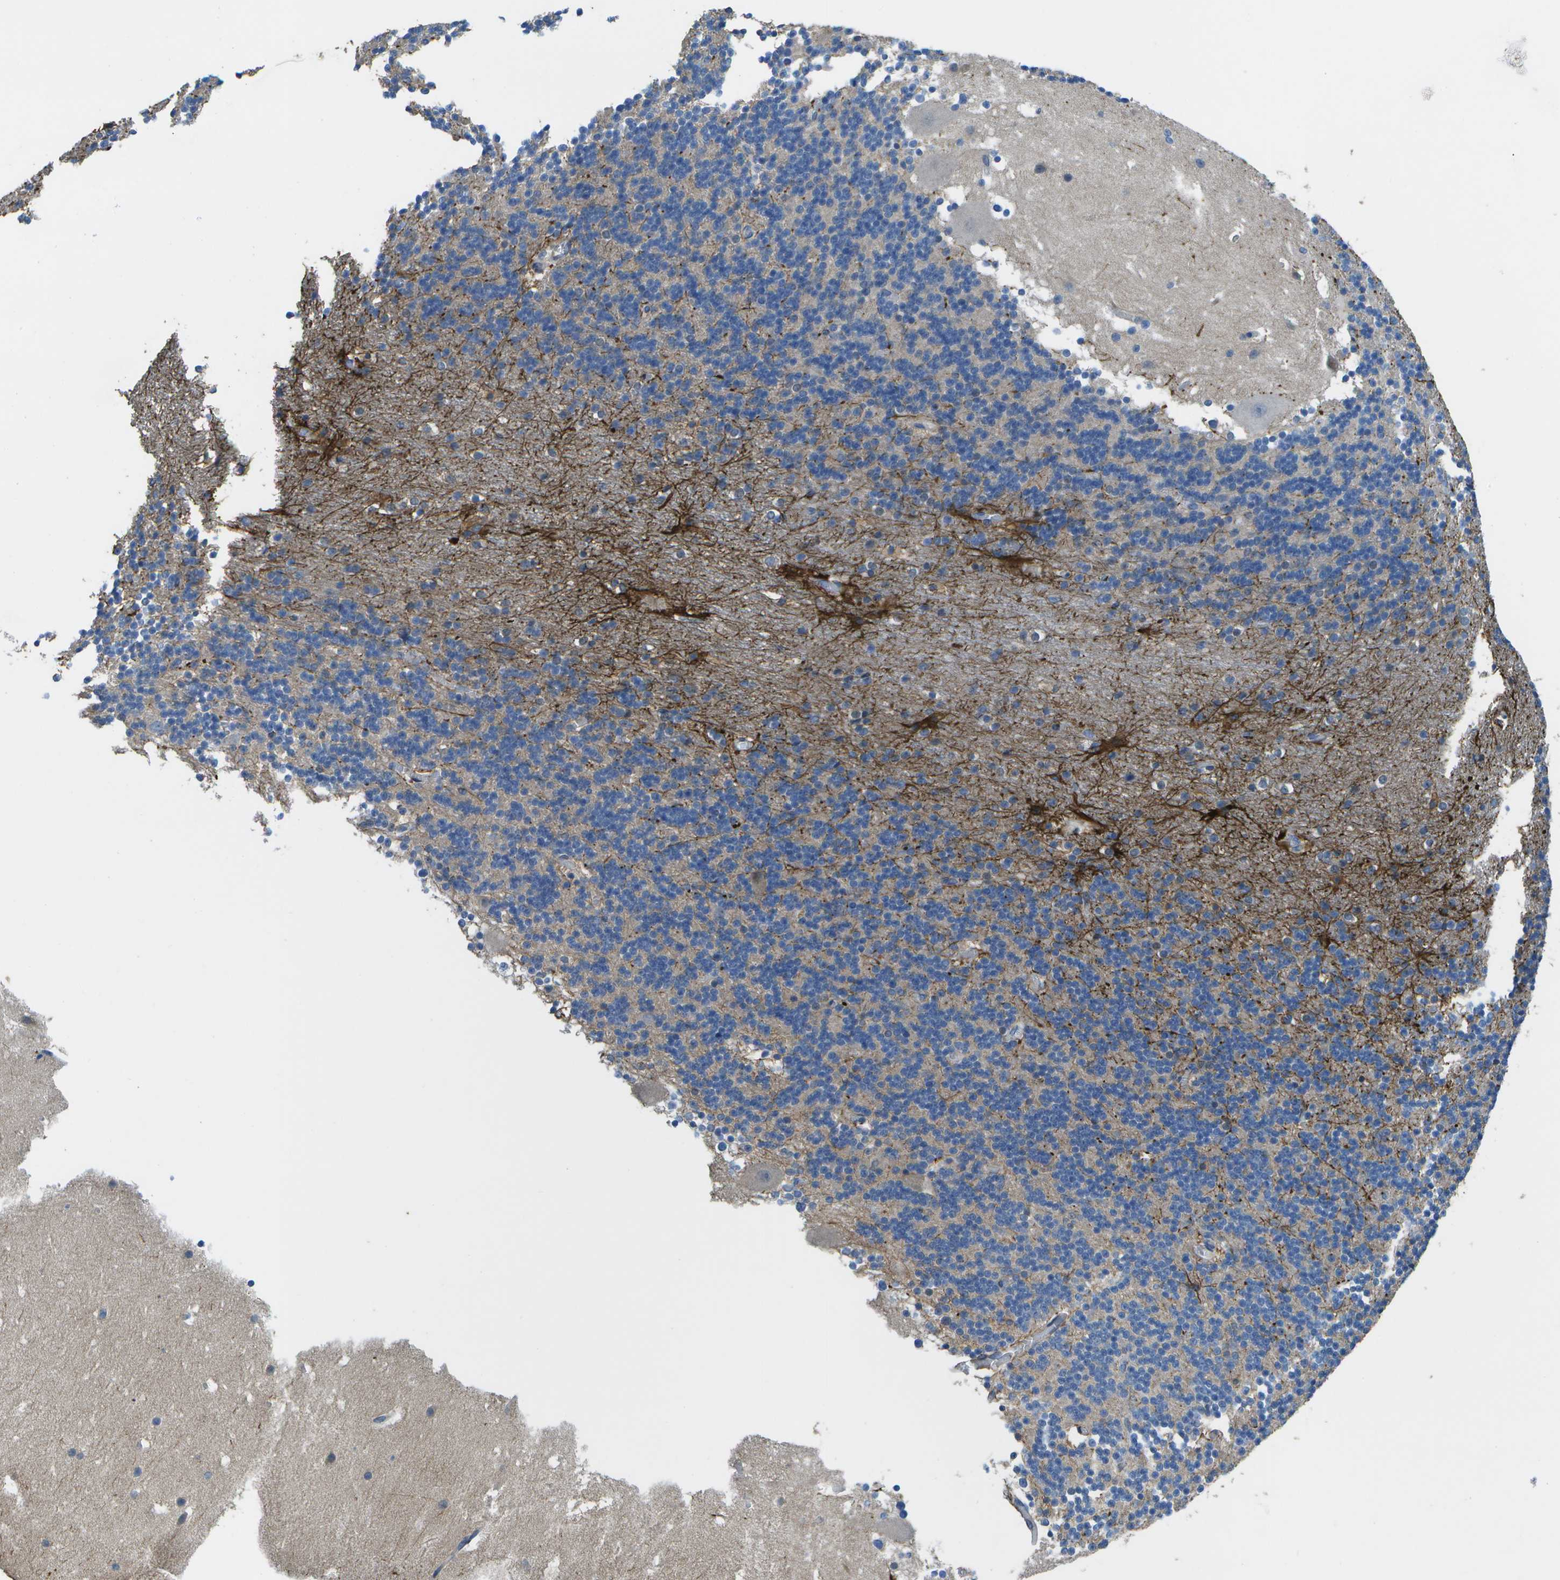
{"staining": {"intensity": "strong", "quantity": "<25%", "location": "cytoplasmic/membranous"}, "tissue": "cerebellum", "cell_type": "Cells in granular layer", "image_type": "normal", "snomed": [{"axis": "morphology", "description": "Normal tissue, NOS"}, {"axis": "topography", "description": "Cerebellum"}], "caption": "IHC (DAB (3,3'-diaminobenzidine)) staining of benign cerebellum demonstrates strong cytoplasmic/membranous protein staining in approximately <25% of cells in granular layer. (Stains: DAB (3,3'-diaminobenzidine) in brown, nuclei in blue, Microscopy: brightfield microscopy at high magnification).", "gene": "P3H1", "patient": {"sex": "male", "age": 45}}